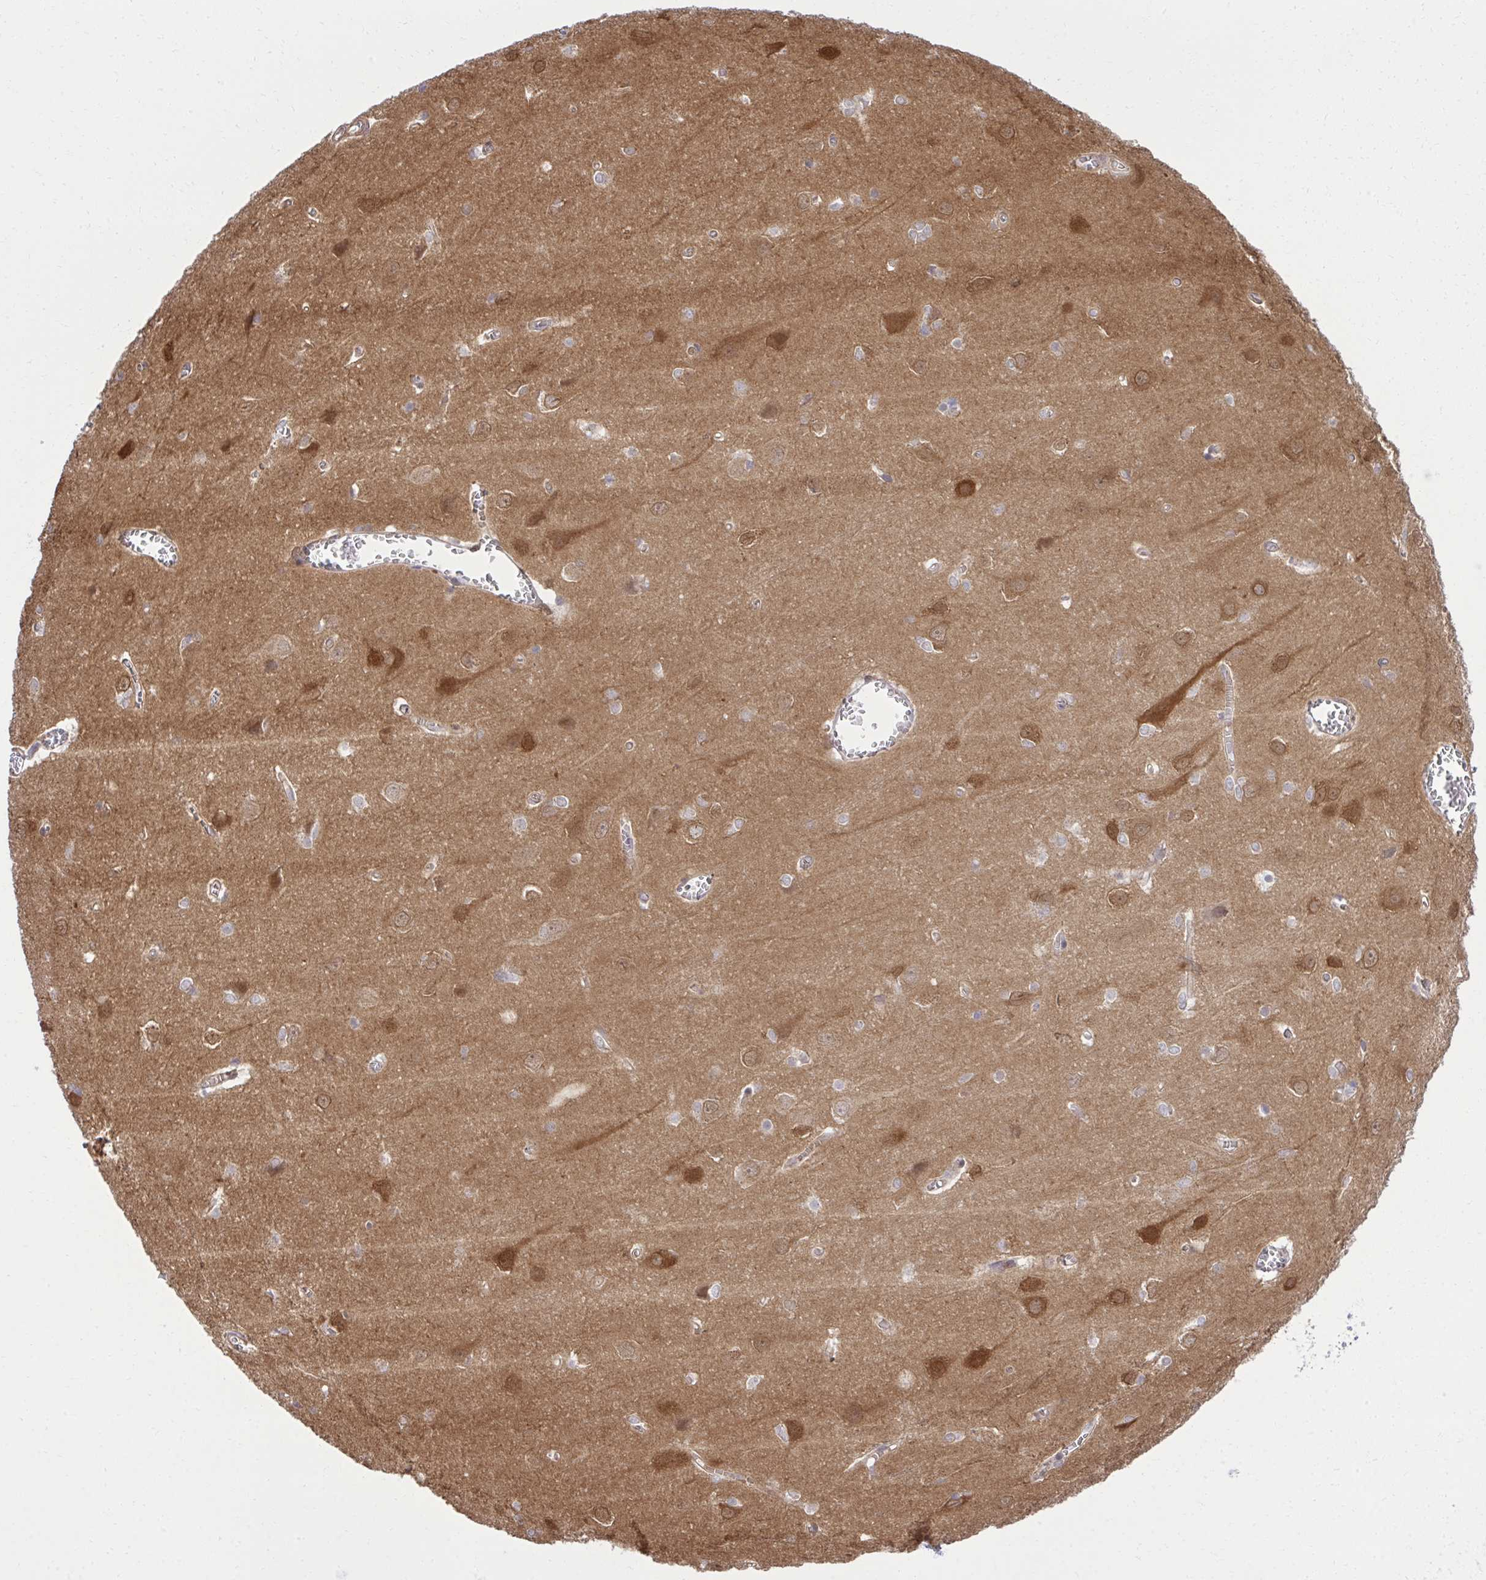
{"staining": {"intensity": "negative", "quantity": "none", "location": "none"}, "tissue": "cerebral cortex", "cell_type": "Endothelial cells", "image_type": "normal", "snomed": [{"axis": "morphology", "description": "Normal tissue, NOS"}, {"axis": "topography", "description": "Cerebral cortex"}], "caption": "Cerebral cortex stained for a protein using IHC displays no positivity endothelial cells.", "gene": "PPP5C", "patient": {"sex": "male", "age": 37}}